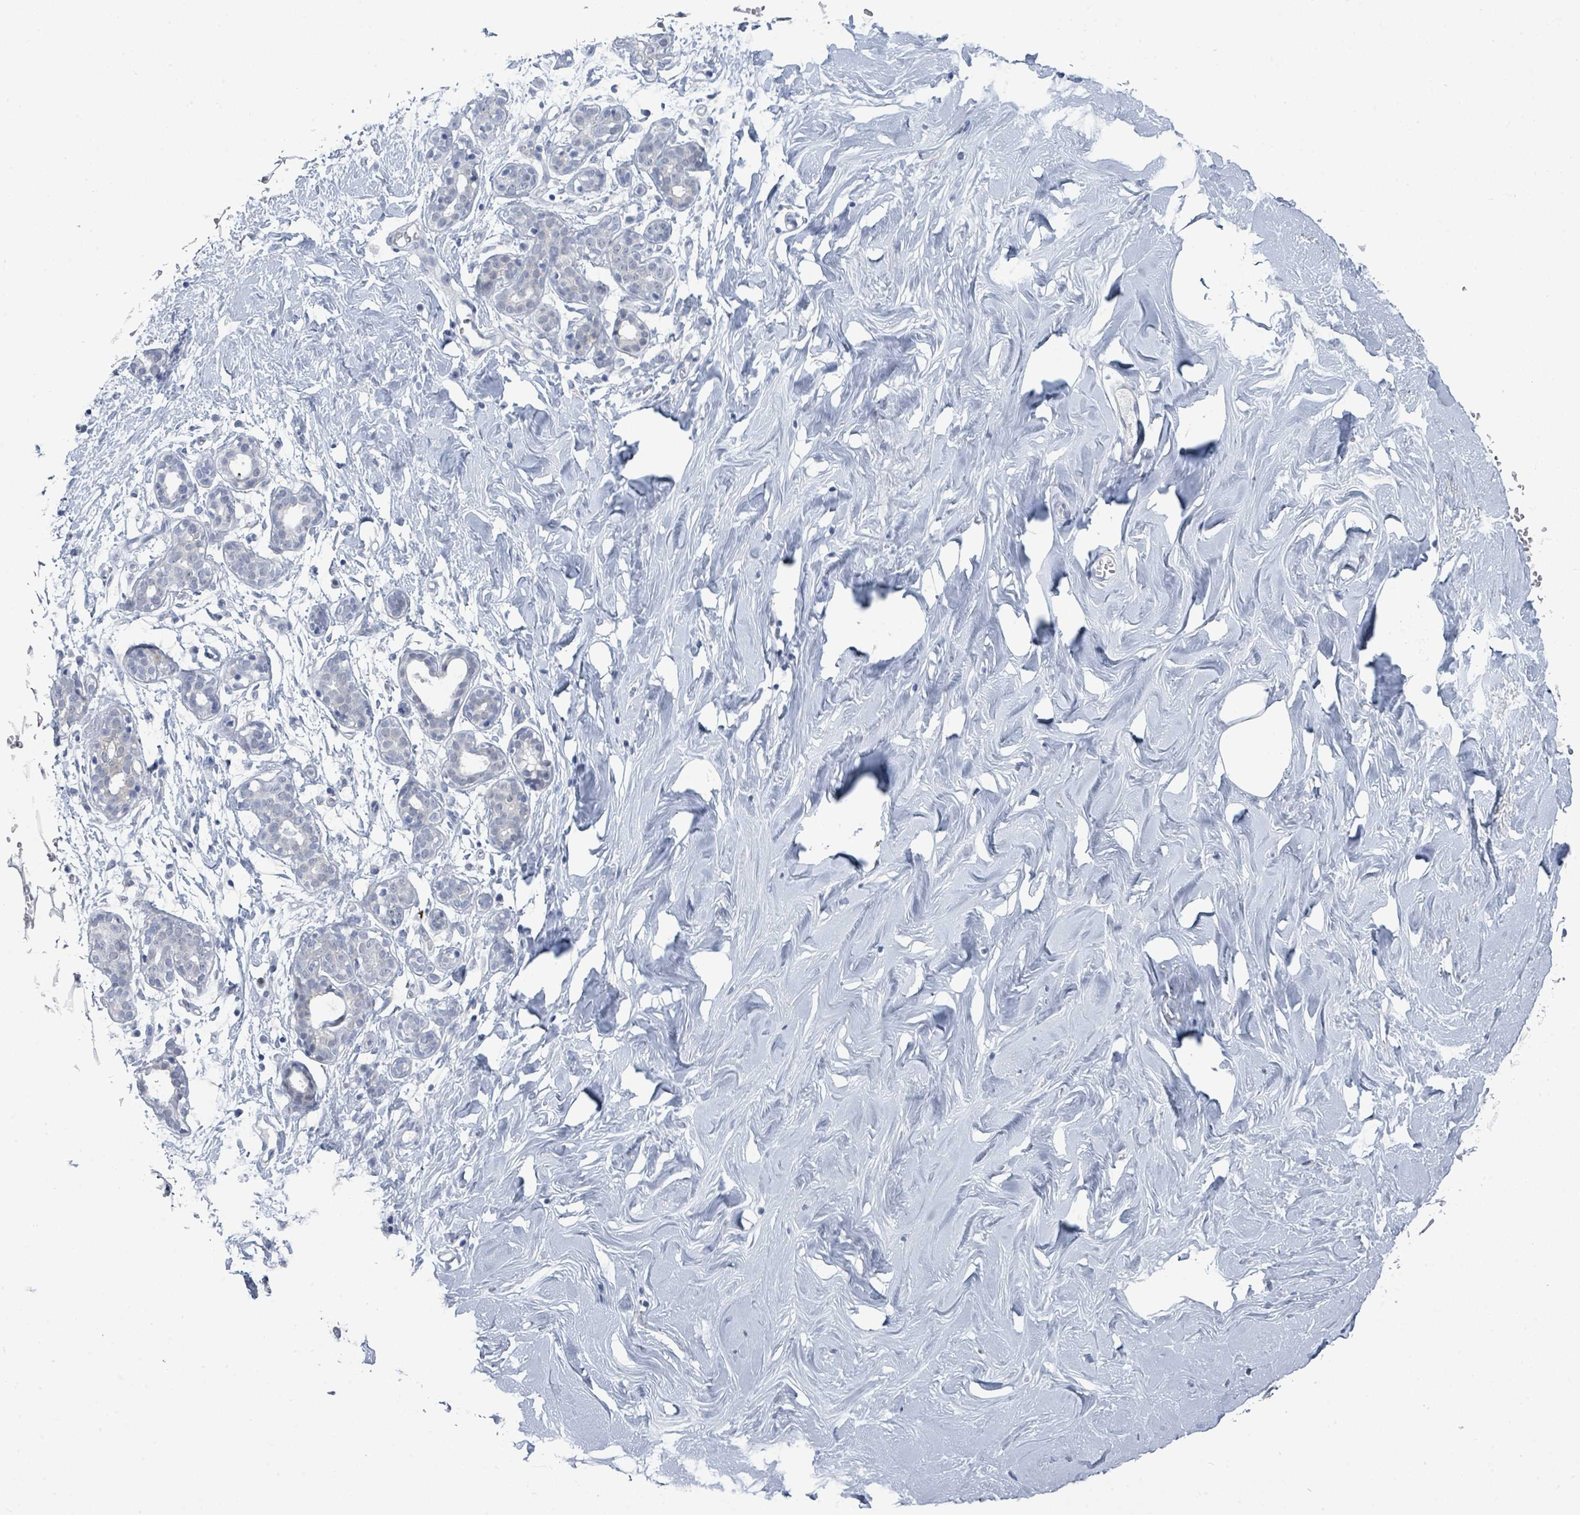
{"staining": {"intensity": "negative", "quantity": "none", "location": "none"}, "tissue": "breast", "cell_type": "Adipocytes", "image_type": "normal", "snomed": [{"axis": "morphology", "description": "Normal tissue, NOS"}, {"axis": "topography", "description": "Breast"}], "caption": "Immunohistochemical staining of benign human breast exhibits no significant positivity in adipocytes. (Stains: DAB (3,3'-diaminobenzidine) immunohistochemistry (IHC) with hematoxylin counter stain, Microscopy: brightfield microscopy at high magnification).", "gene": "CT45A10", "patient": {"sex": "female", "age": 27}}